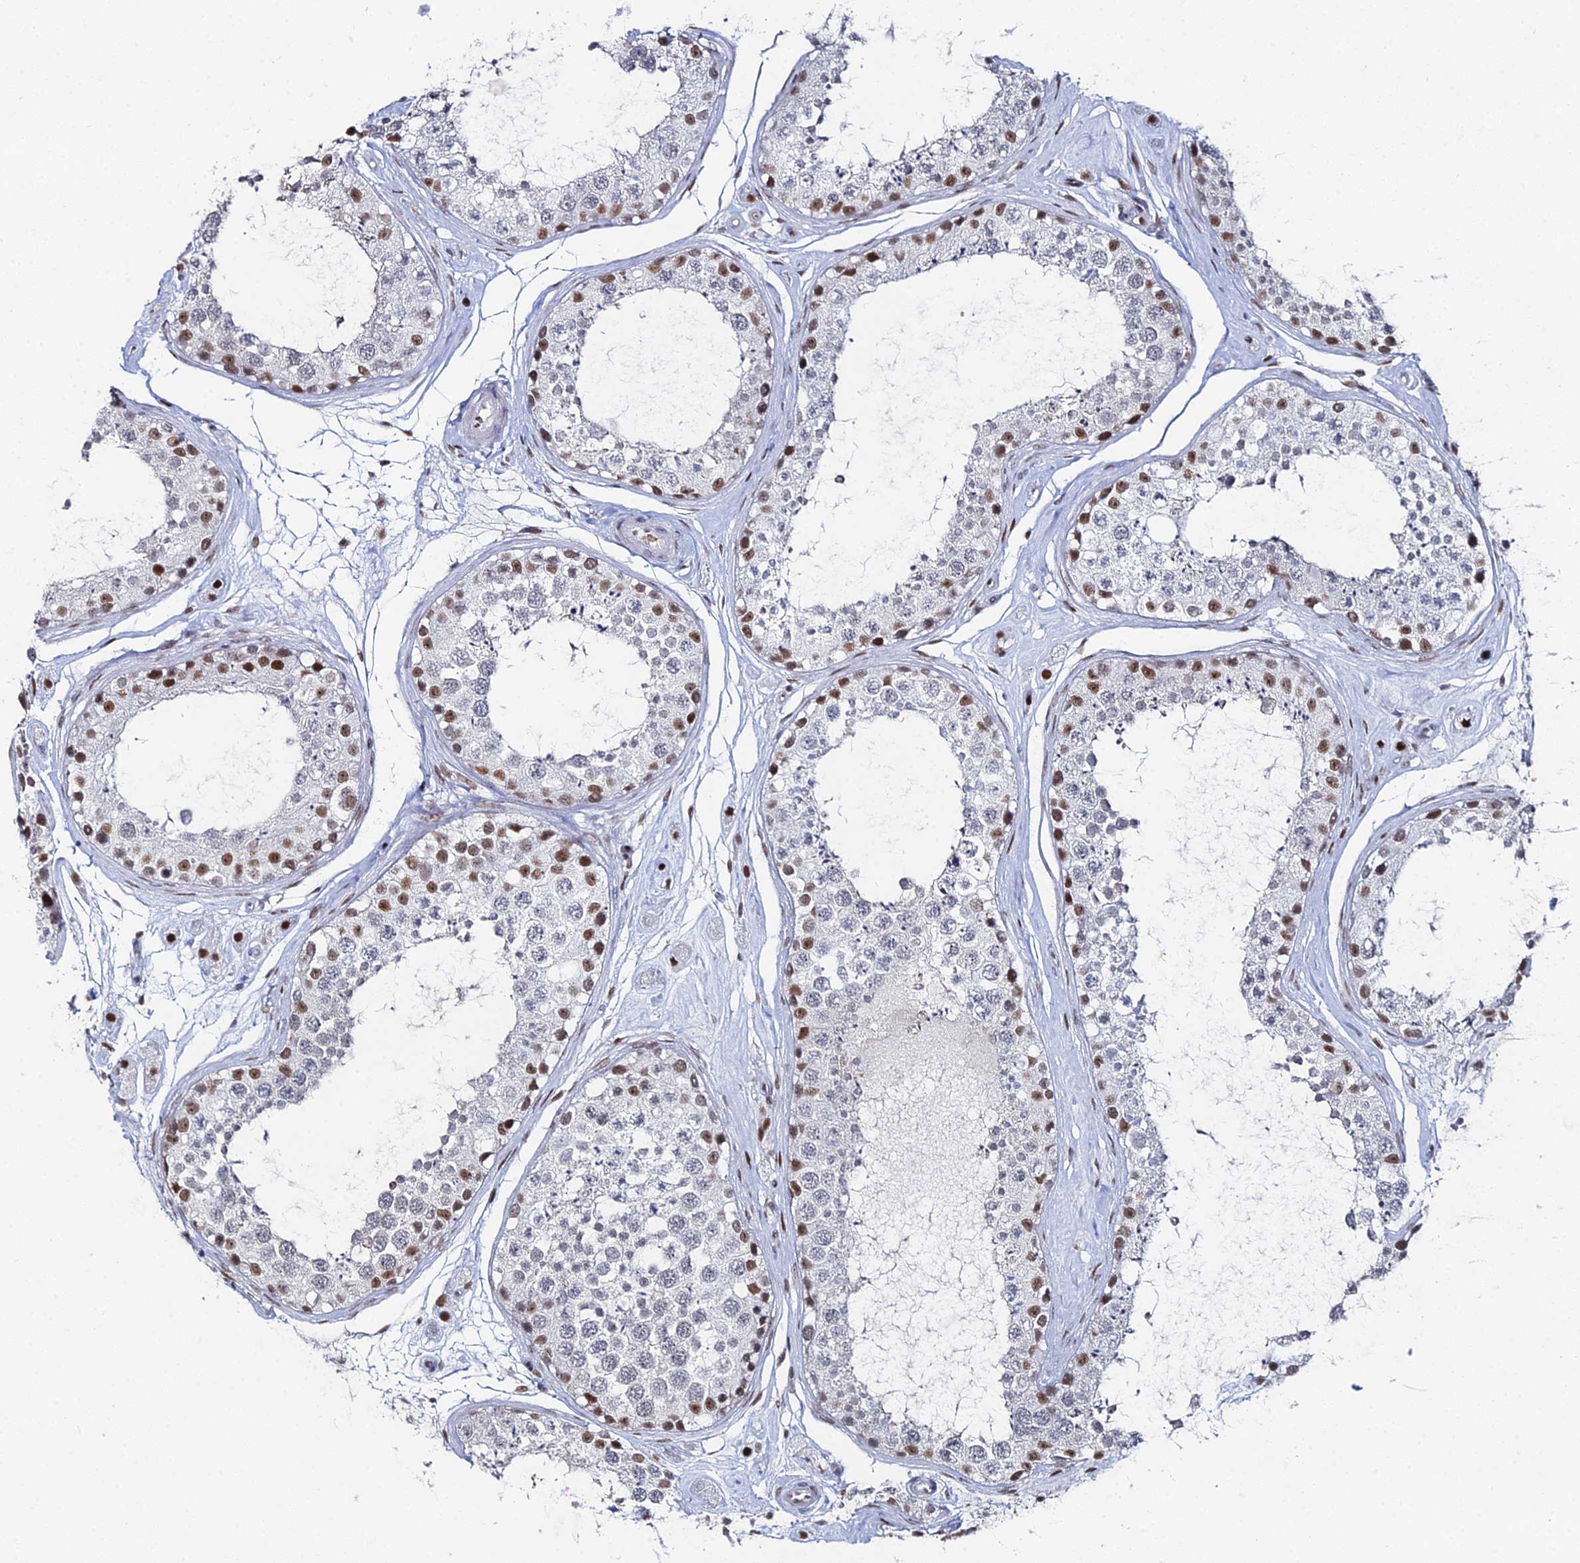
{"staining": {"intensity": "moderate", "quantity": "25%-75%", "location": "nuclear"}, "tissue": "testis", "cell_type": "Cells in seminiferous ducts", "image_type": "normal", "snomed": [{"axis": "morphology", "description": "Normal tissue, NOS"}, {"axis": "topography", "description": "Testis"}], "caption": "Protein staining demonstrates moderate nuclear expression in approximately 25%-75% of cells in seminiferous ducts in unremarkable testis.", "gene": "GSC2", "patient": {"sex": "male", "age": 25}}